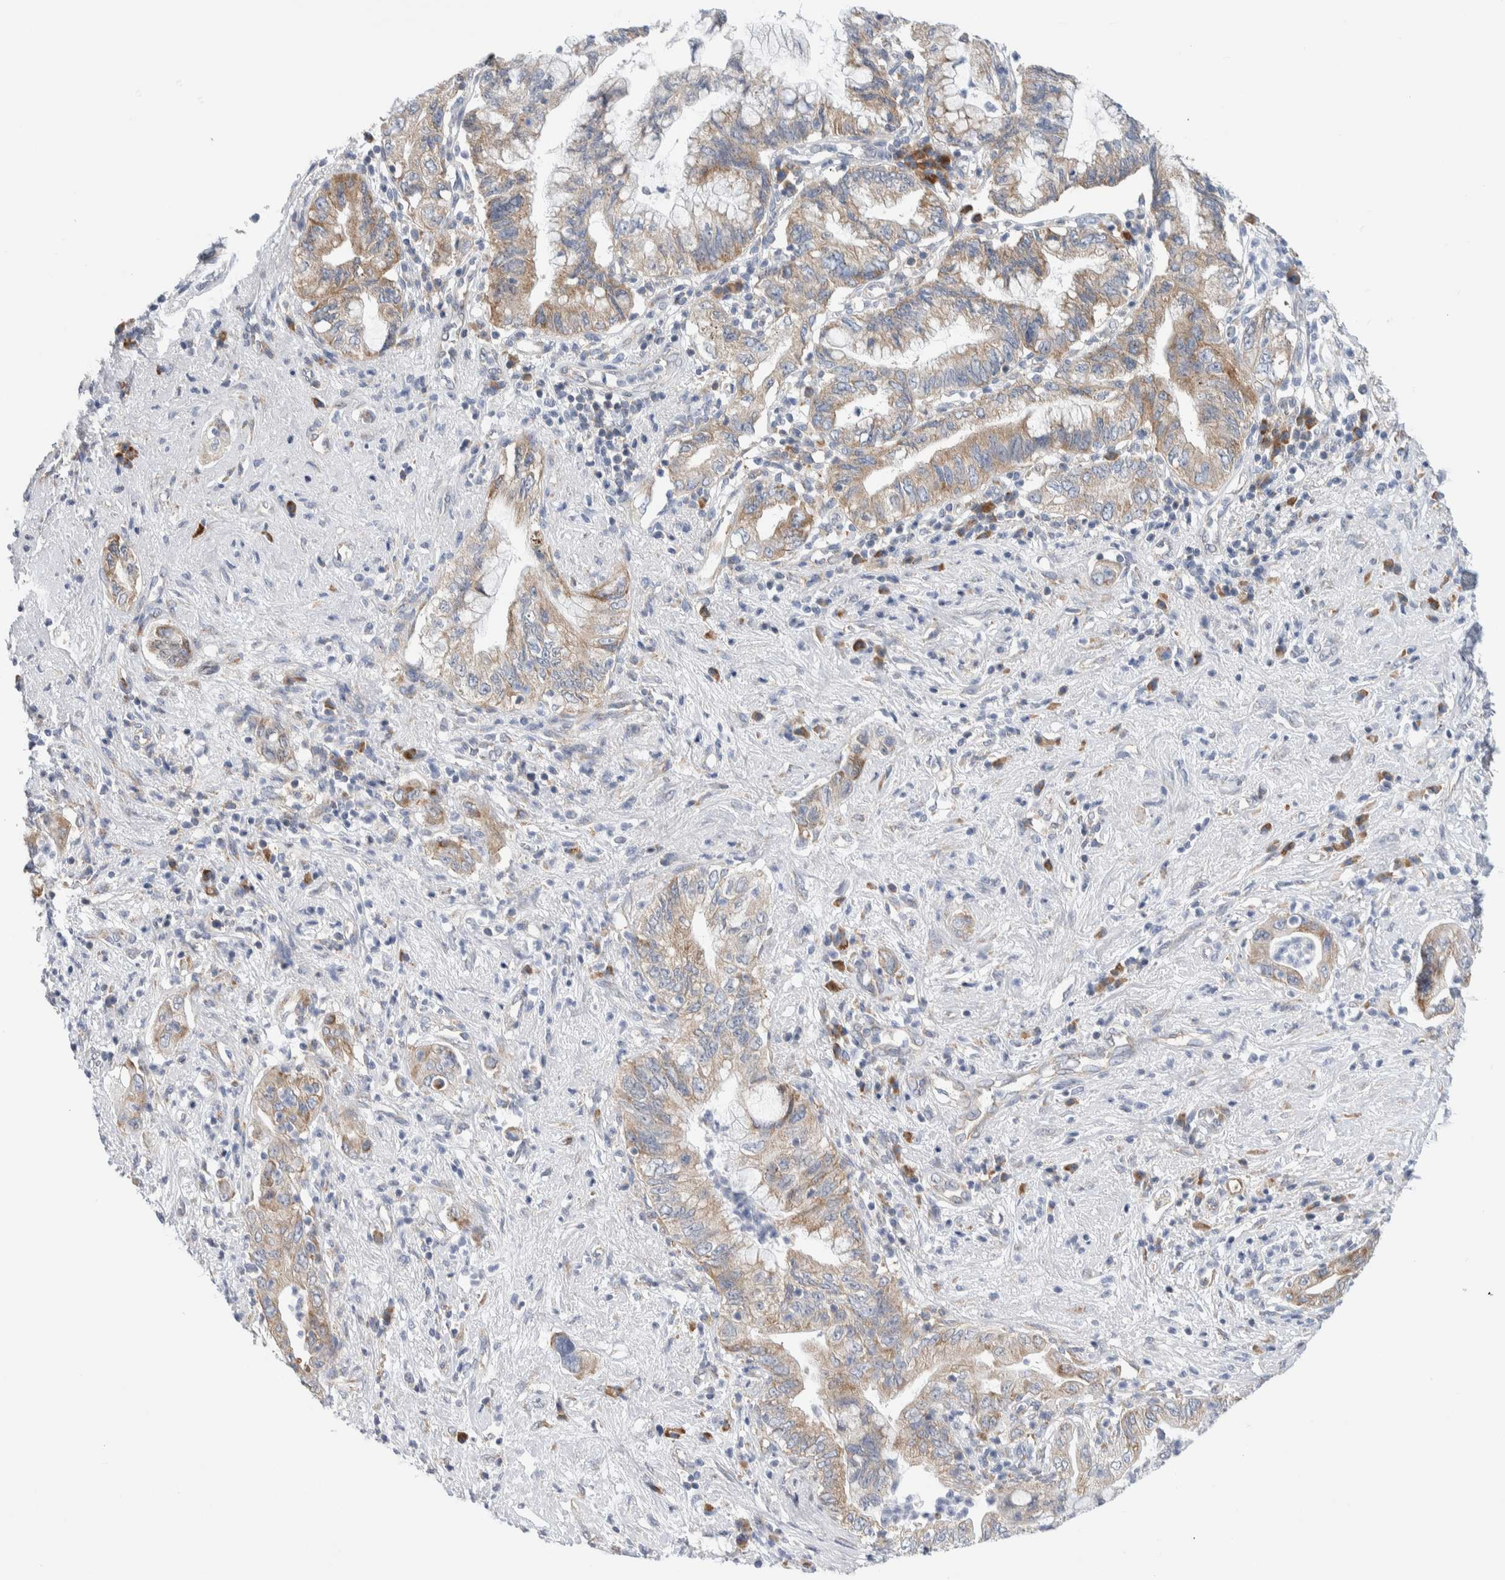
{"staining": {"intensity": "moderate", "quantity": ">75%", "location": "cytoplasmic/membranous"}, "tissue": "pancreatic cancer", "cell_type": "Tumor cells", "image_type": "cancer", "snomed": [{"axis": "morphology", "description": "Adenocarcinoma, NOS"}, {"axis": "topography", "description": "Pancreas"}], "caption": "Moderate cytoplasmic/membranous staining for a protein is present in approximately >75% of tumor cells of pancreatic cancer using immunohistochemistry.", "gene": "RACK1", "patient": {"sex": "female", "age": 73}}